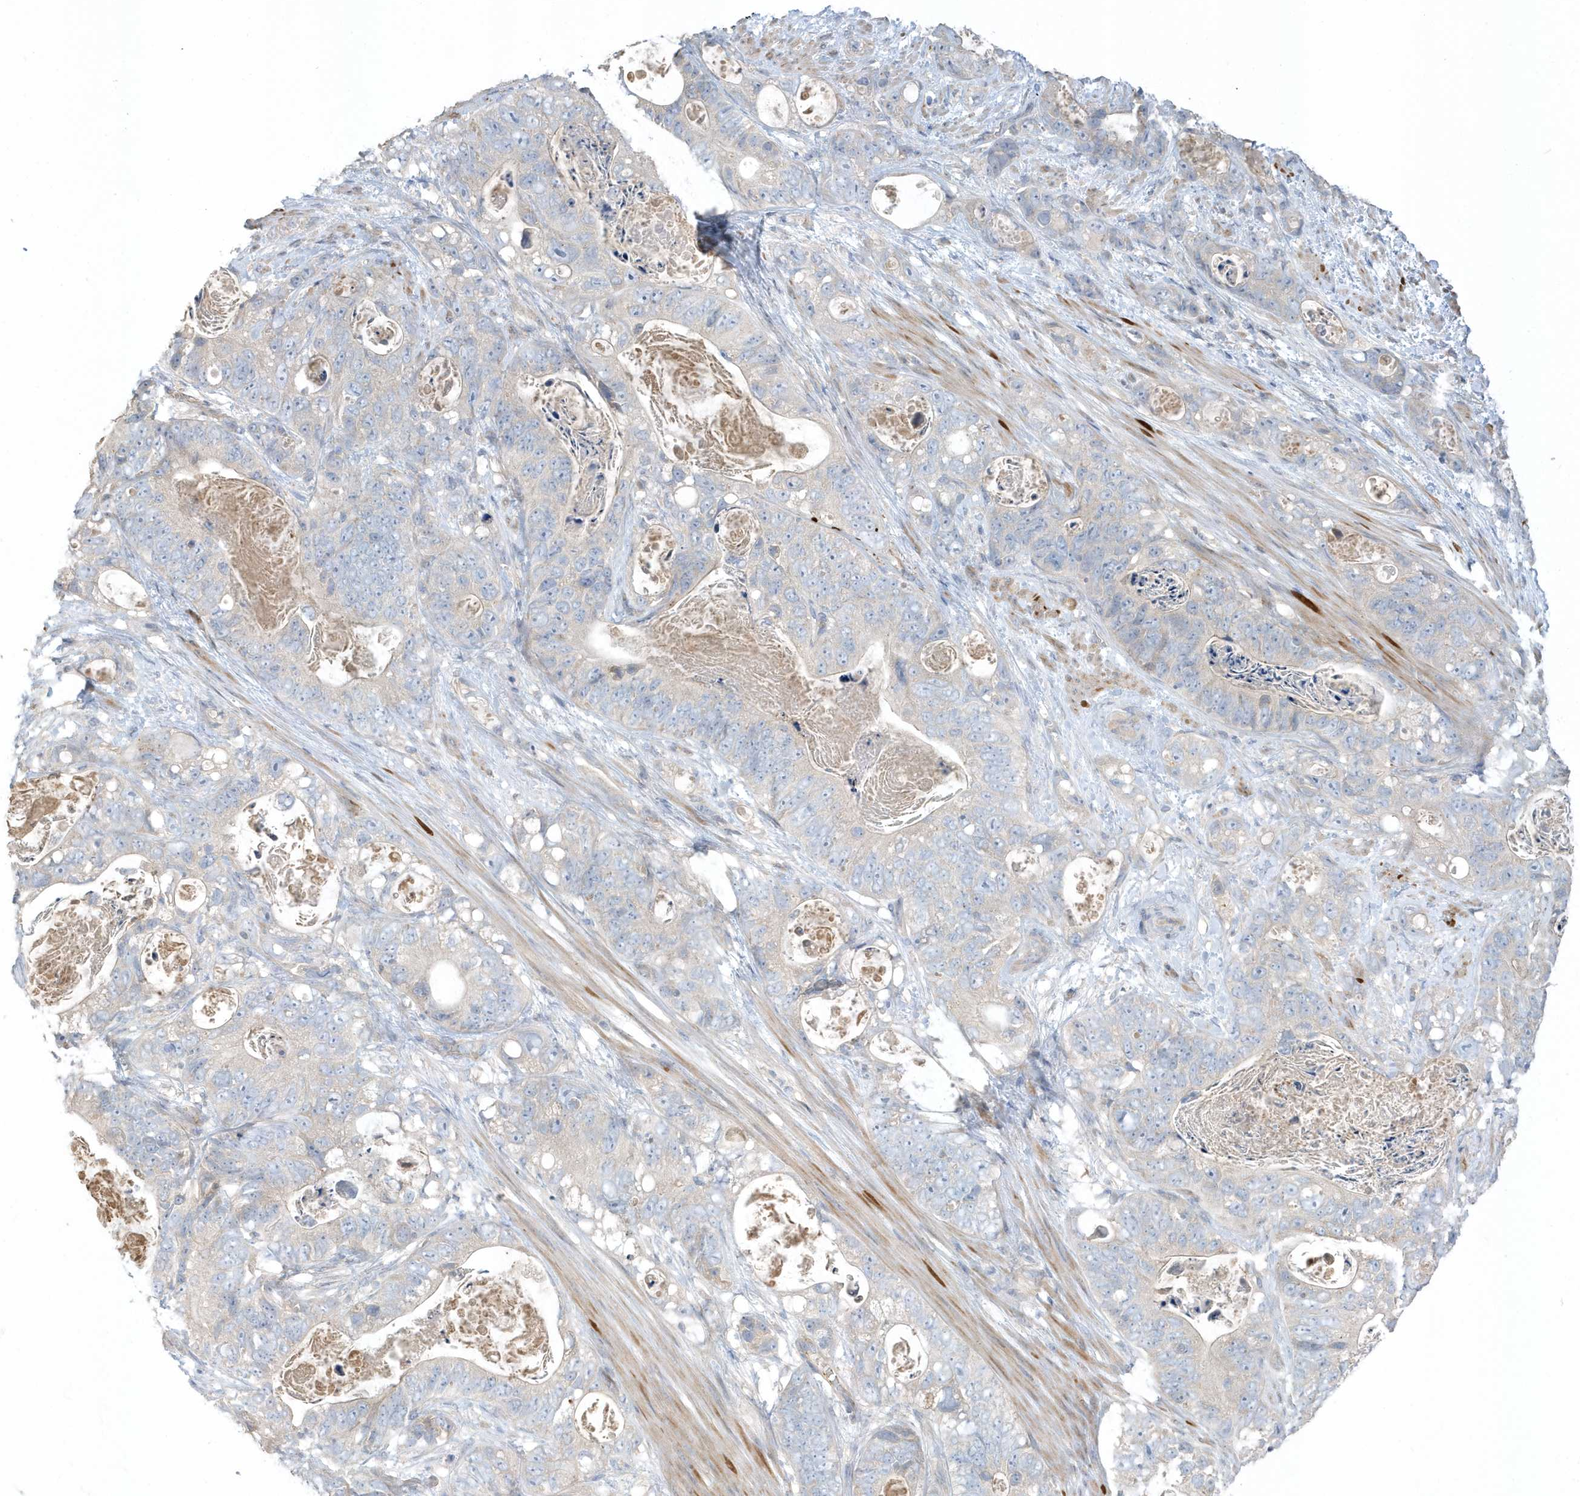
{"staining": {"intensity": "negative", "quantity": "none", "location": "none"}, "tissue": "stomach cancer", "cell_type": "Tumor cells", "image_type": "cancer", "snomed": [{"axis": "morphology", "description": "Normal tissue, NOS"}, {"axis": "morphology", "description": "Adenocarcinoma, NOS"}, {"axis": "topography", "description": "Stomach"}], "caption": "A histopathology image of human stomach cancer is negative for staining in tumor cells. Nuclei are stained in blue.", "gene": "USP53", "patient": {"sex": "female", "age": 89}}